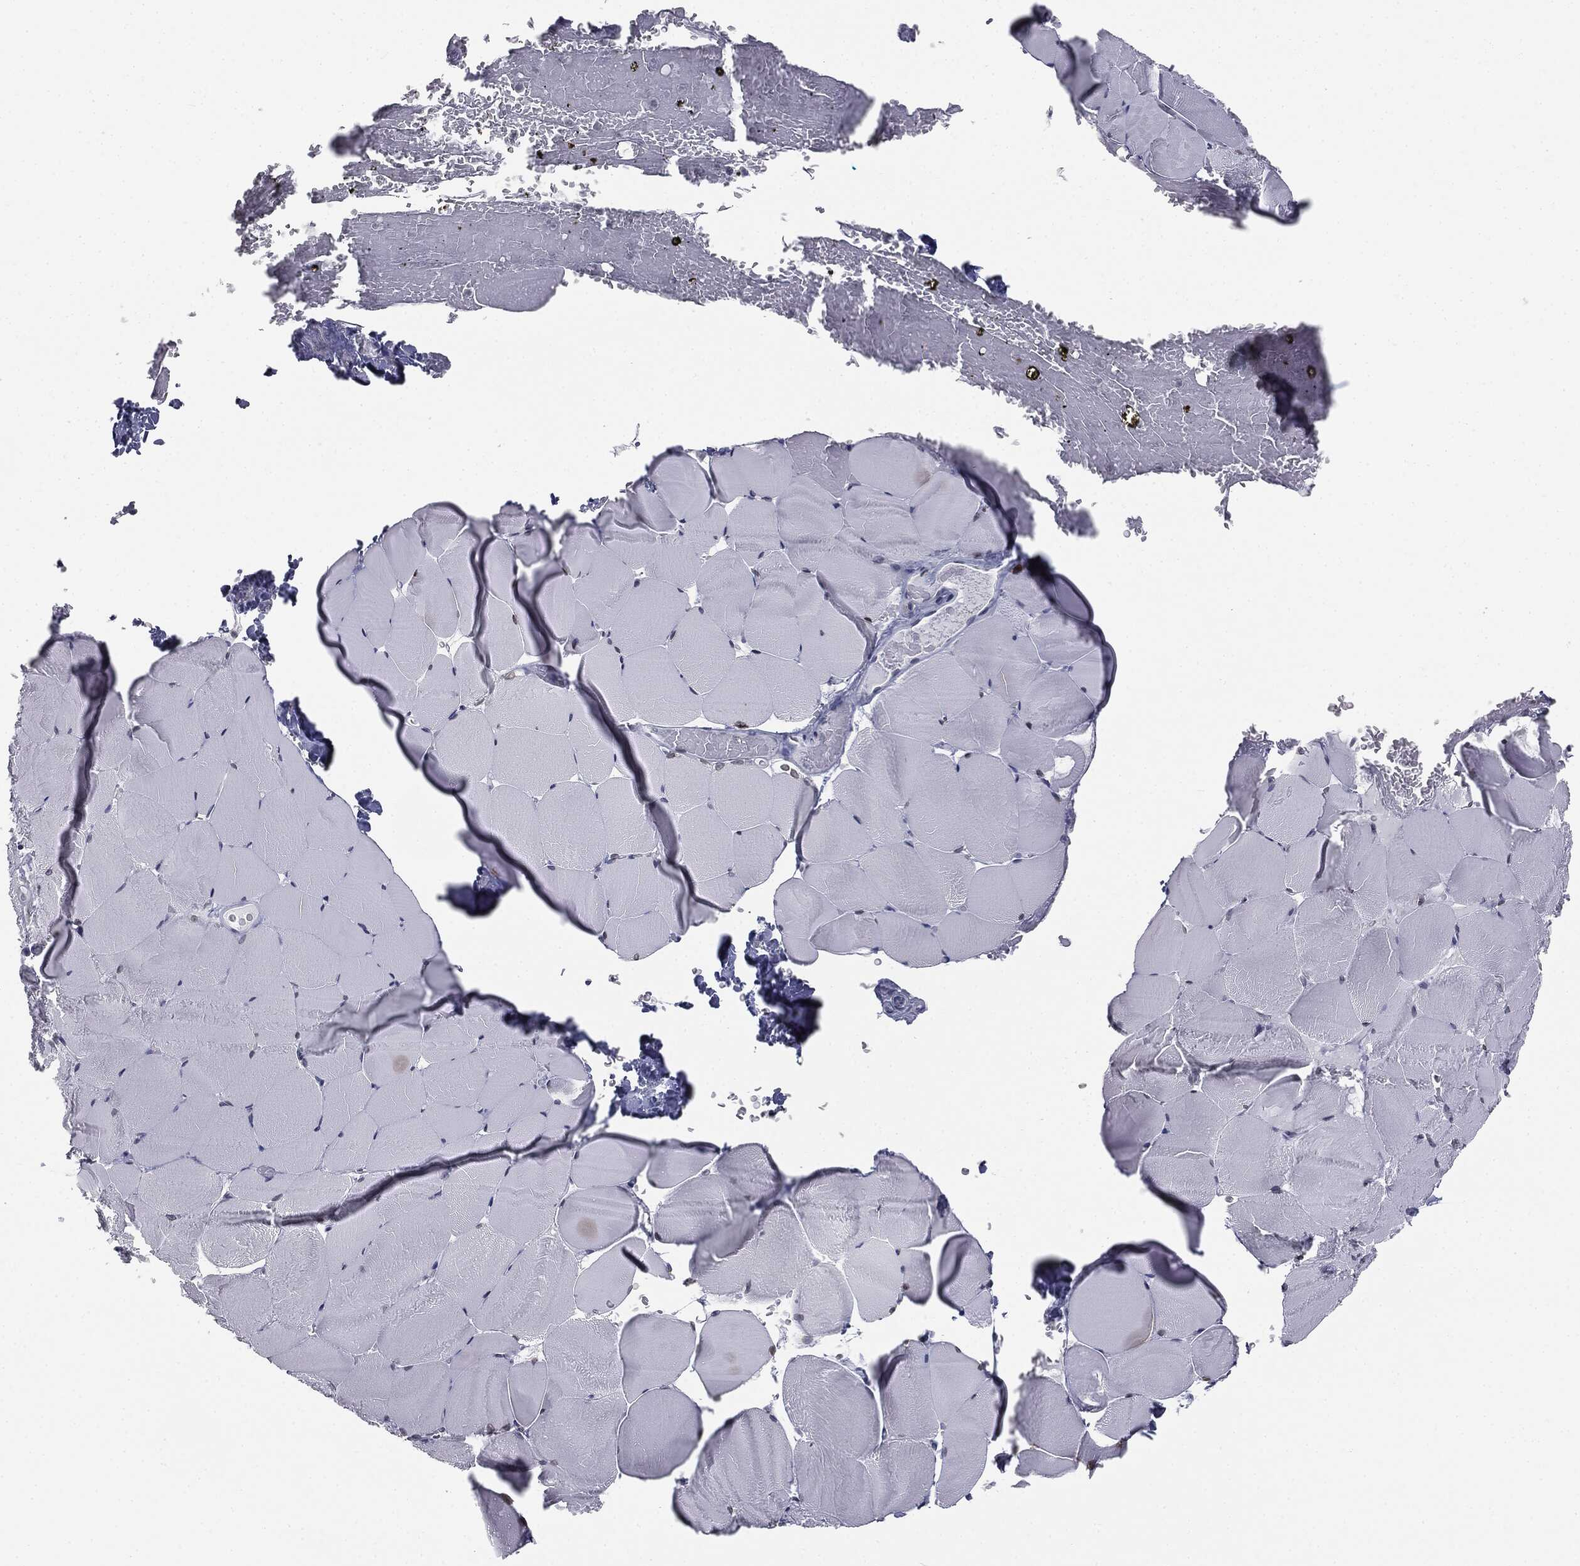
{"staining": {"intensity": "negative", "quantity": "none", "location": "none"}, "tissue": "skeletal muscle", "cell_type": "Myocytes", "image_type": "normal", "snomed": [{"axis": "morphology", "description": "Normal tissue, NOS"}, {"axis": "topography", "description": "Skeletal muscle"}], "caption": "This is an immunohistochemistry (IHC) histopathology image of unremarkable human skeletal muscle. There is no expression in myocytes.", "gene": "ALDOB", "patient": {"sex": "female", "age": 37}}